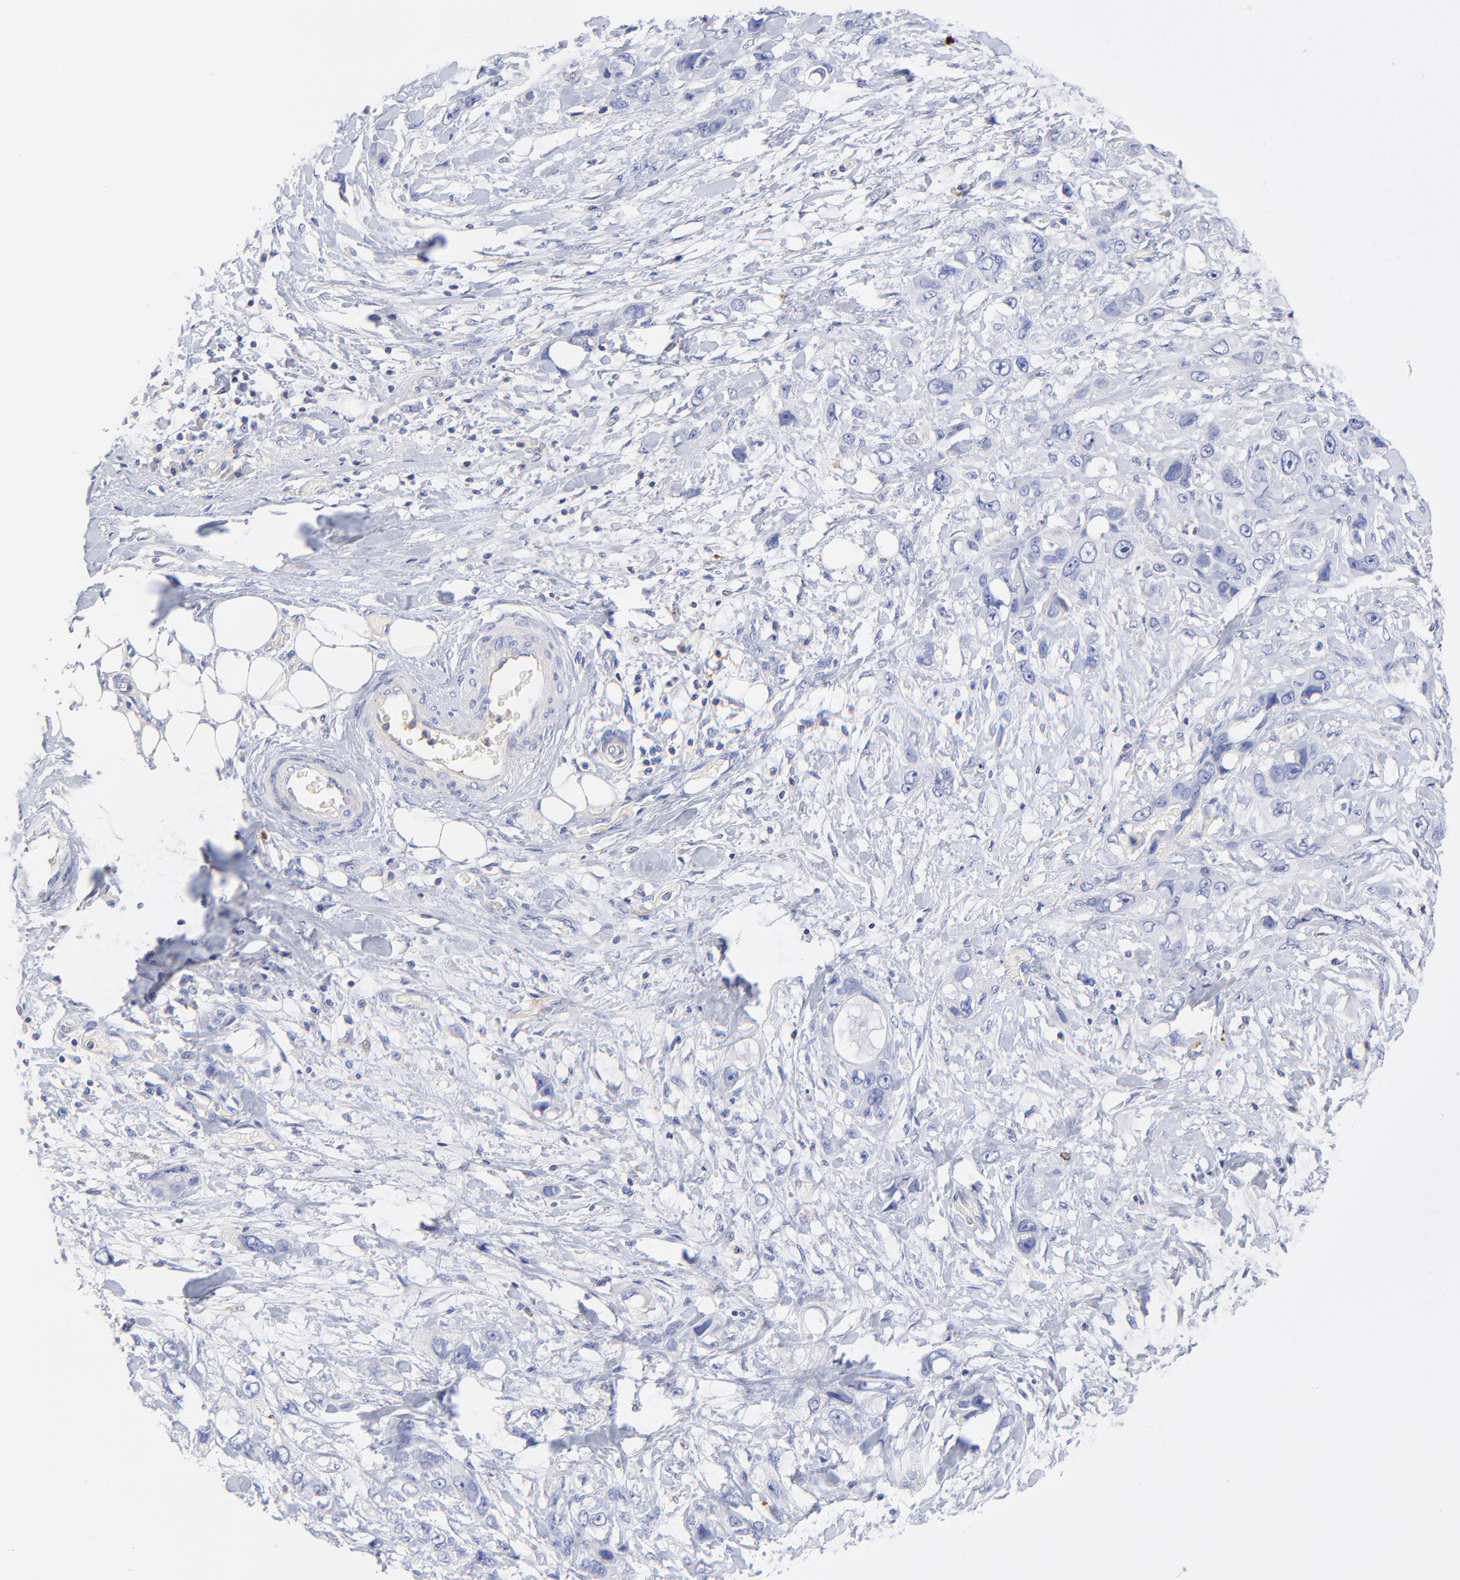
{"staining": {"intensity": "negative", "quantity": "none", "location": "none"}, "tissue": "stomach cancer", "cell_type": "Tumor cells", "image_type": "cancer", "snomed": [{"axis": "morphology", "description": "Adenocarcinoma, NOS"}, {"axis": "topography", "description": "Stomach, upper"}], "caption": "Immunohistochemical staining of human stomach cancer shows no significant staining in tumor cells. The staining is performed using DAB brown chromogen with nuclei counter-stained in using hematoxylin.", "gene": "MDGA2", "patient": {"sex": "male", "age": 47}}